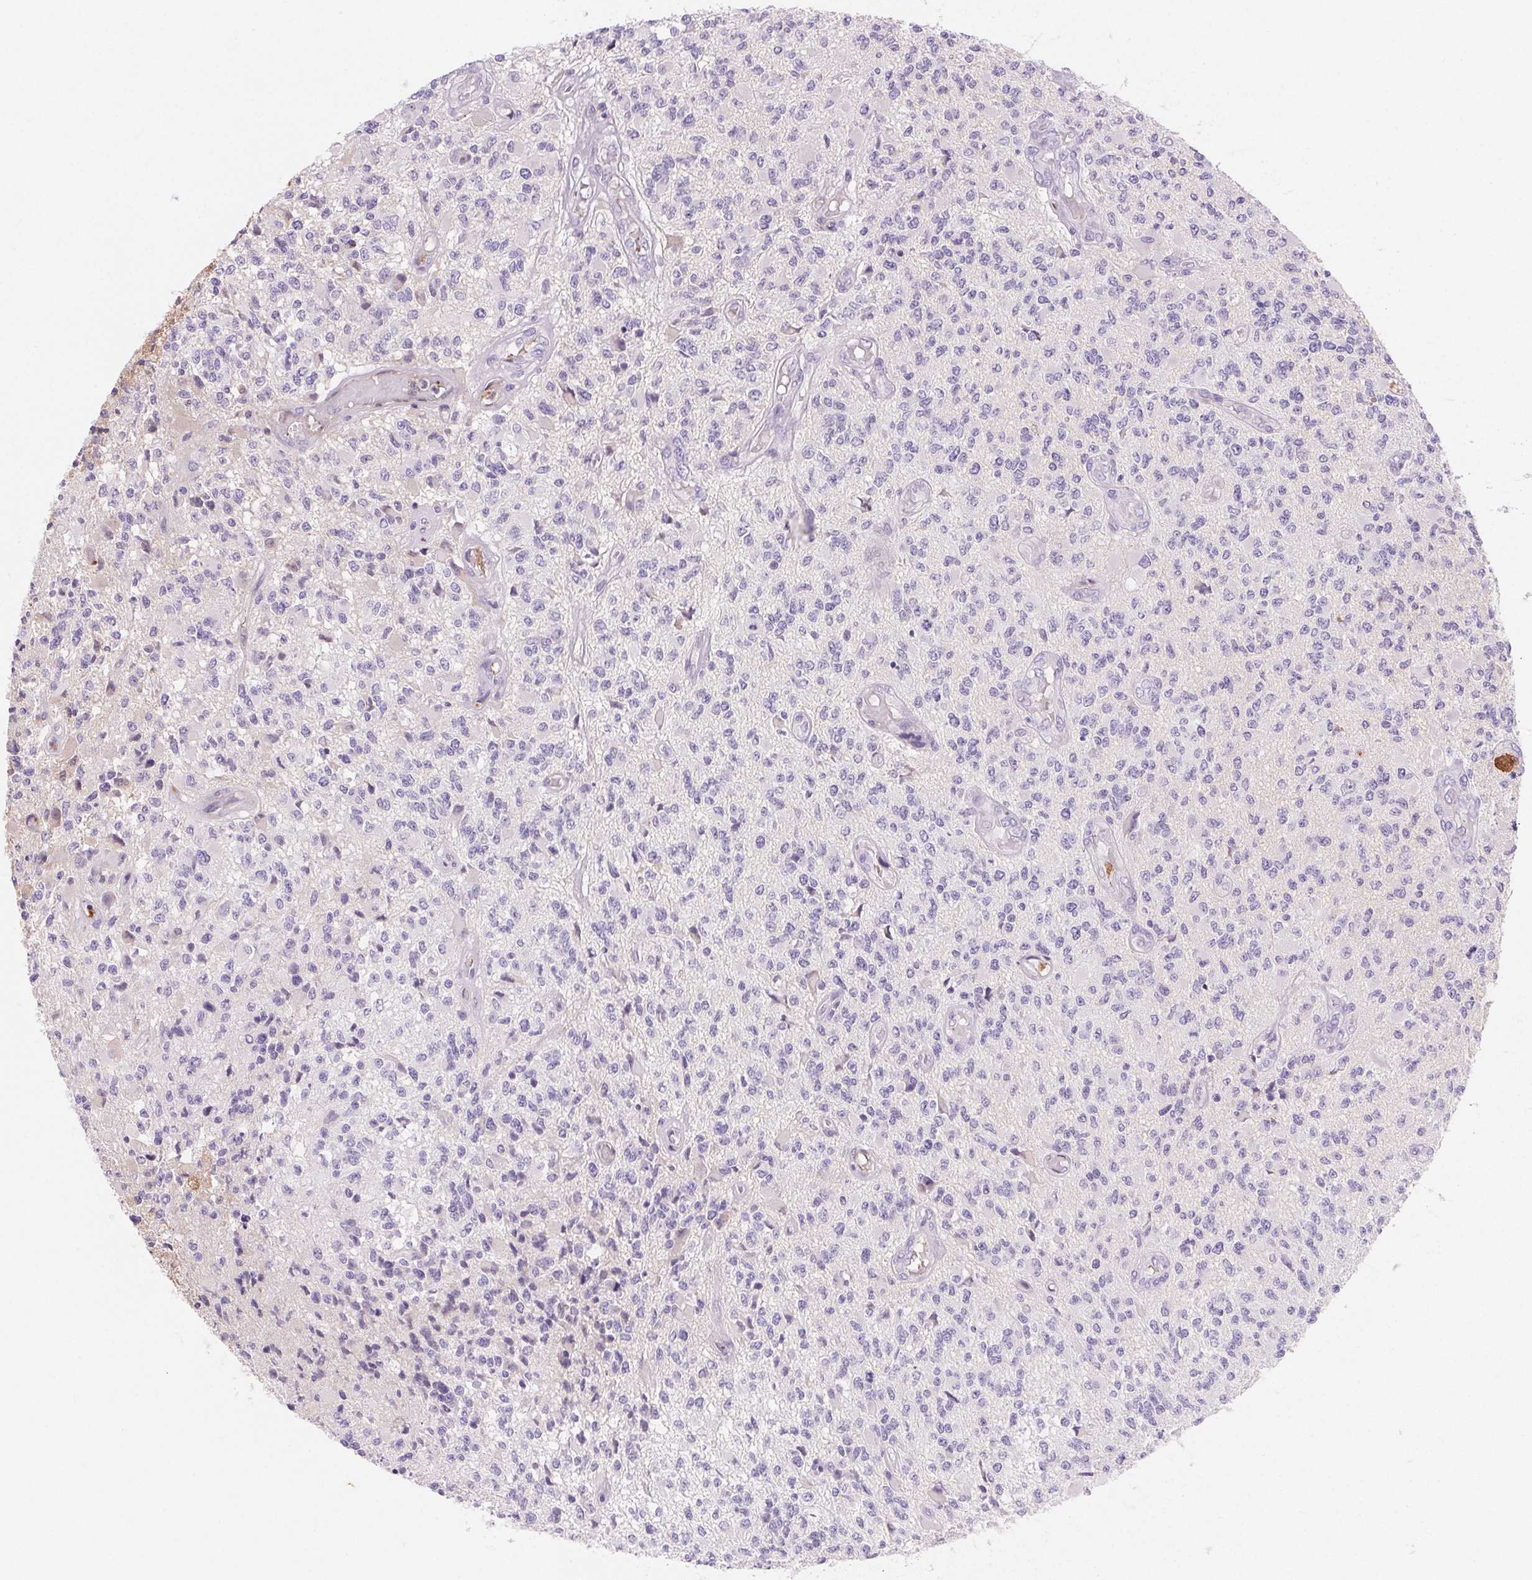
{"staining": {"intensity": "negative", "quantity": "none", "location": "none"}, "tissue": "glioma", "cell_type": "Tumor cells", "image_type": "cancer", "snomed": [{"axis": "morphology", "description": "Glioma, malignant, High grade"}, {"axis": "topography", "description": "Brain"}], "caption": "Immunohistochemistry micrograph of malignant glioma (high-grade) stained for a protein (brown), which exhibits no staining in tumor cells. (Stains: DAB IHC with hematoxylin counter stain, Microscopy: brightfield microscopy at high magnification).", "gene": "FGA", "patient": {"sex": "female", "age": 63}}